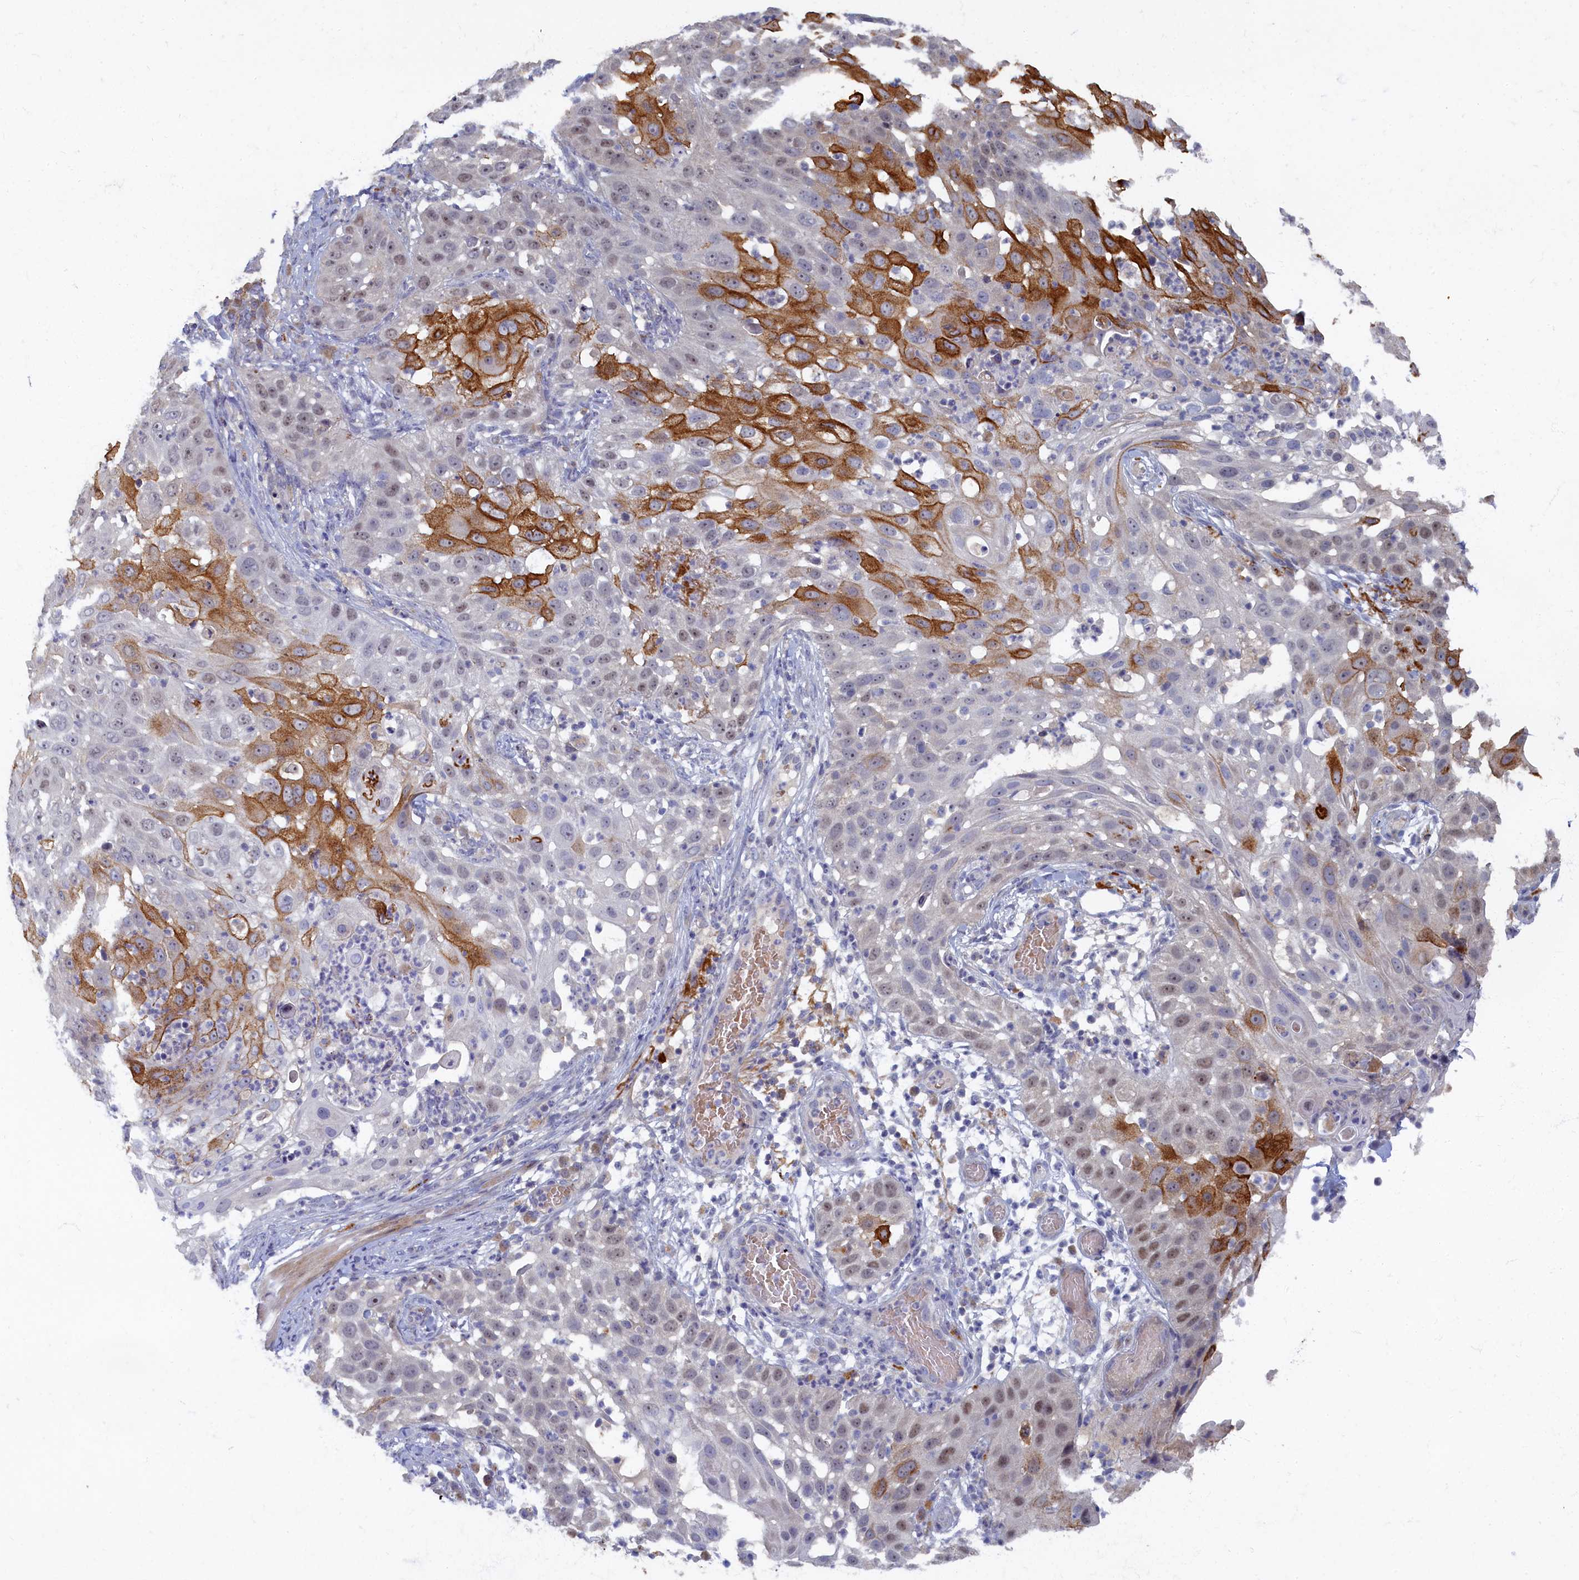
{"staining": {"intensity": "moderate", "quantity": "<25%", "location": "nuclear"}, "tissue": "skin cancer", "cell_type": "Tumor cells", "image_type": "cancer", "snomed": [{"axis": "morphology", "description": "Squamous cell carcinoma, NOS"}, {"axis": "topography", "description": "Skin"}], "caption": "Squamous cell carcinoma (skin) tissue exhibits moderate nuclear positivity in about <25% of tumor cells", "gene": "HUNK", "patient": {"sex": "female", "age": 44}}